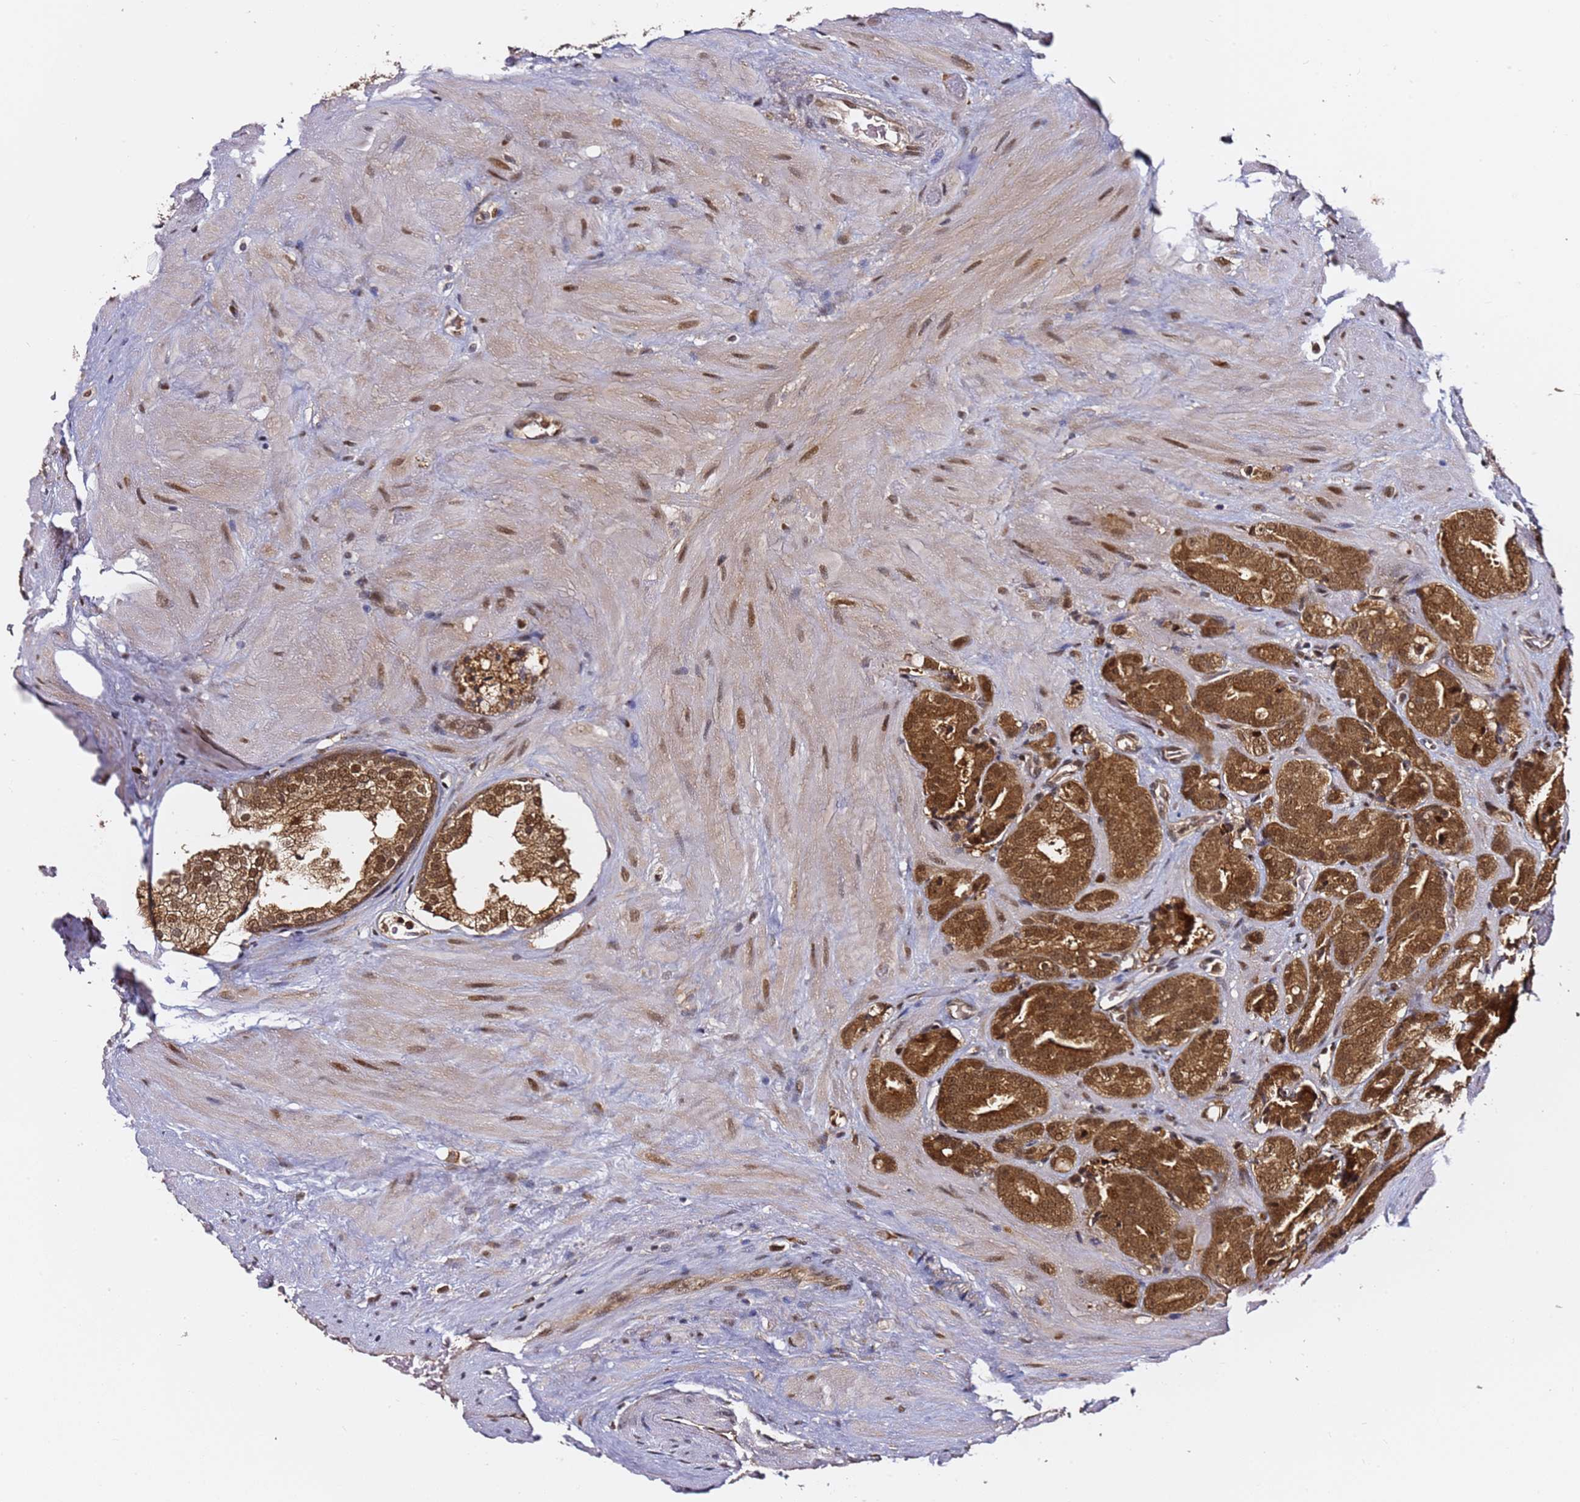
{"staining": {"intensity": "moderate", "quantity": ">75%", "location": "cytoplasmic/membranous,nuclear"}, "tissue": "prostate cancer", "cell_type": "Tumor cells", "image_type": "cancer", "snomed": [{"axis": "morphology", "description": "Adenocarcinoma, High grade"}, {"axis": "topography", "description": "Prostate"}], "caption": "Immunohistochemical staining of prostate high-grade adenocarcinoma exhibits moderate cytoplasmic/membranous and nuclear protein positivity in about >75% of tumor cells. The protein is shown in brown color, while the nuclei are stained blue.", "gene": "RGS18", "patient": {"sex": "male", "age": 63}}